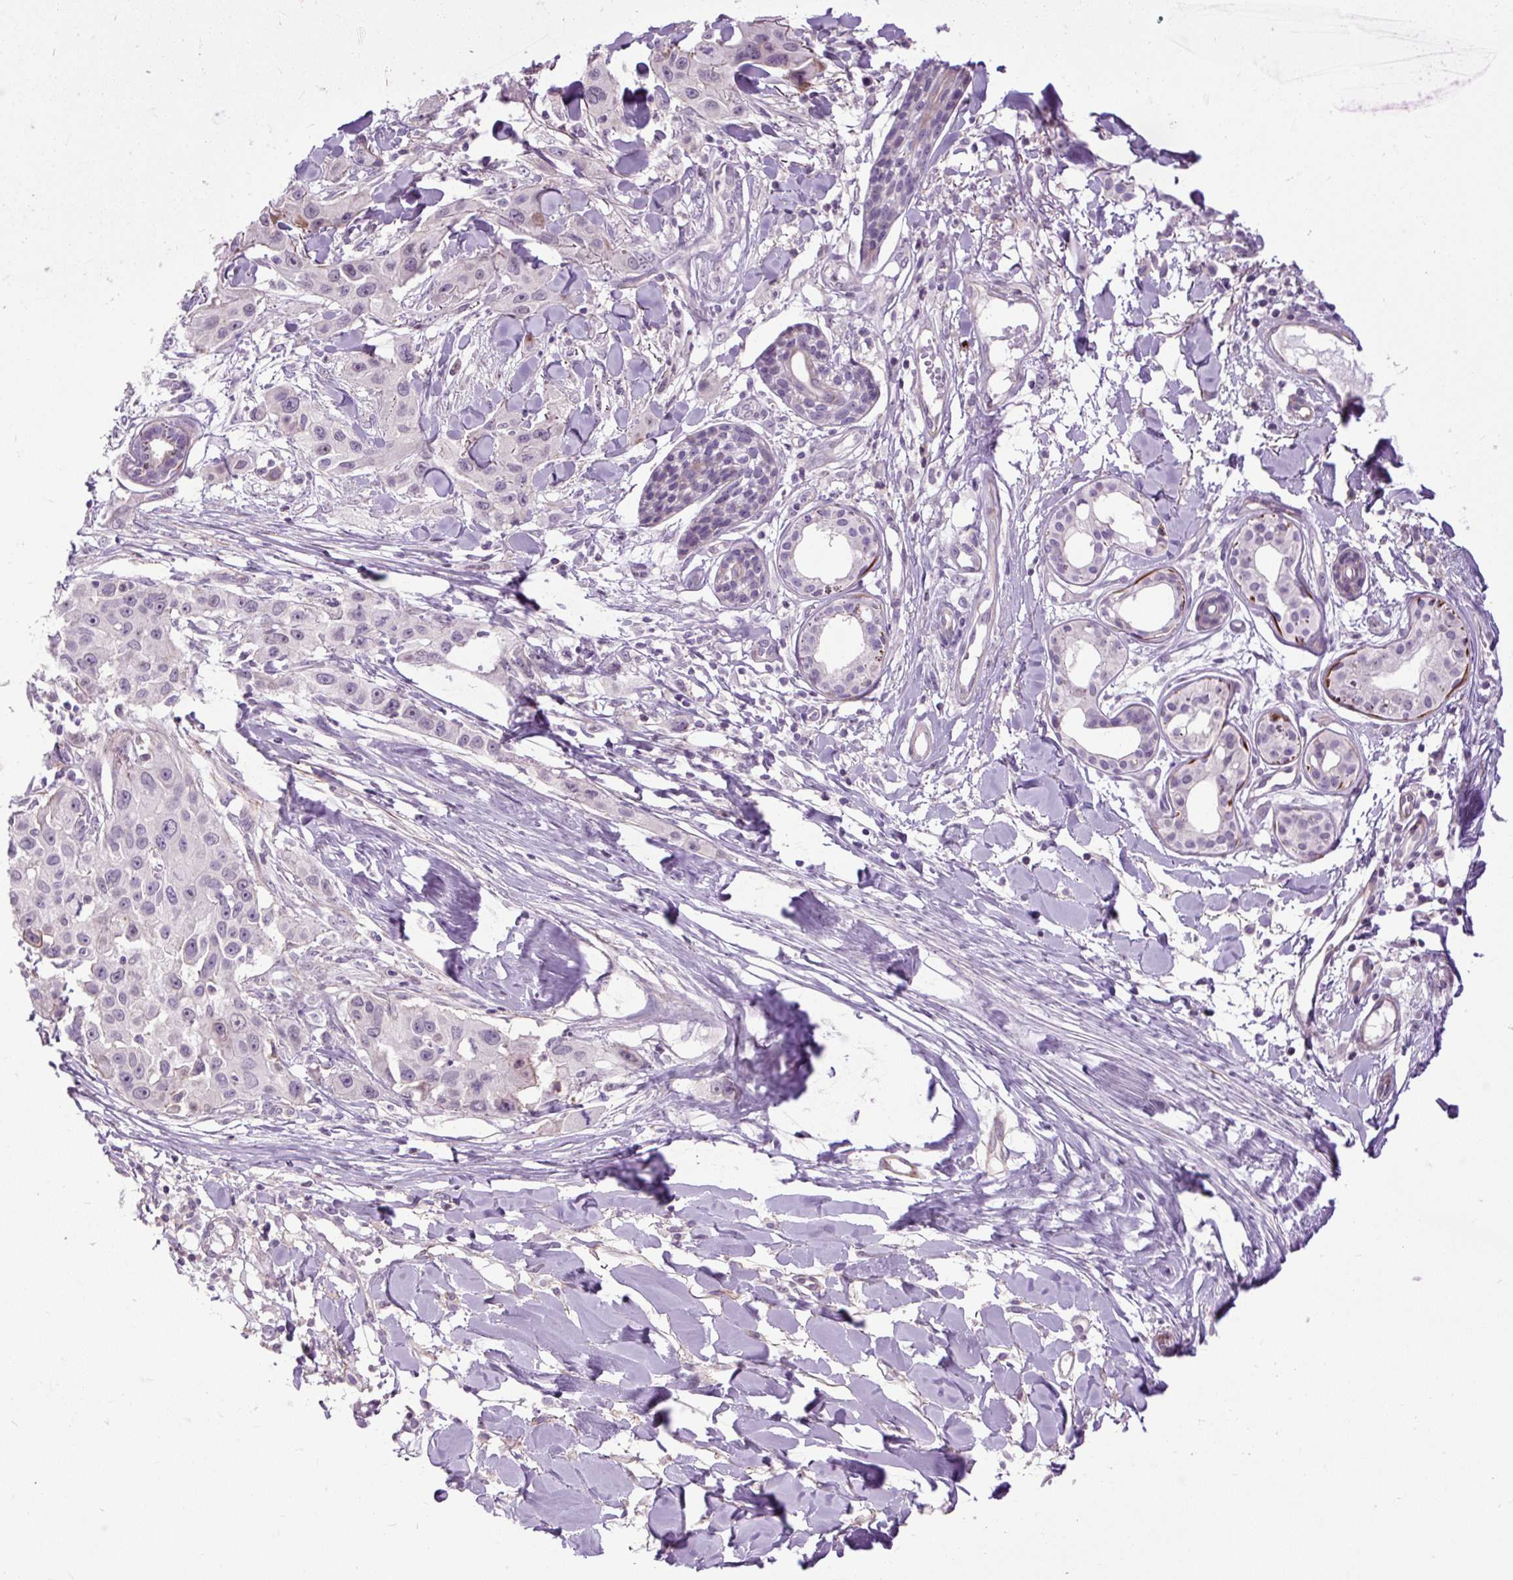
{"staining": {"intensity": "negative", "quantity": "none", "location": "none"}, "tissue": "skin cancer", "cell_type": "Tumor cells", "image_type": "cancer", "snomed": [{"axis": "morphology", "description": "Squamous cell carcinoma, NOS"}, {"axis": "topography", "description": "Skin"}], "caption": "A photomicrograph of skin squamous cell carcinoma stained for a protein demonstrates no brown staining in tumor cells.", "gene": "ZNF197", "patient": {"sex": "male", "age": 63}}